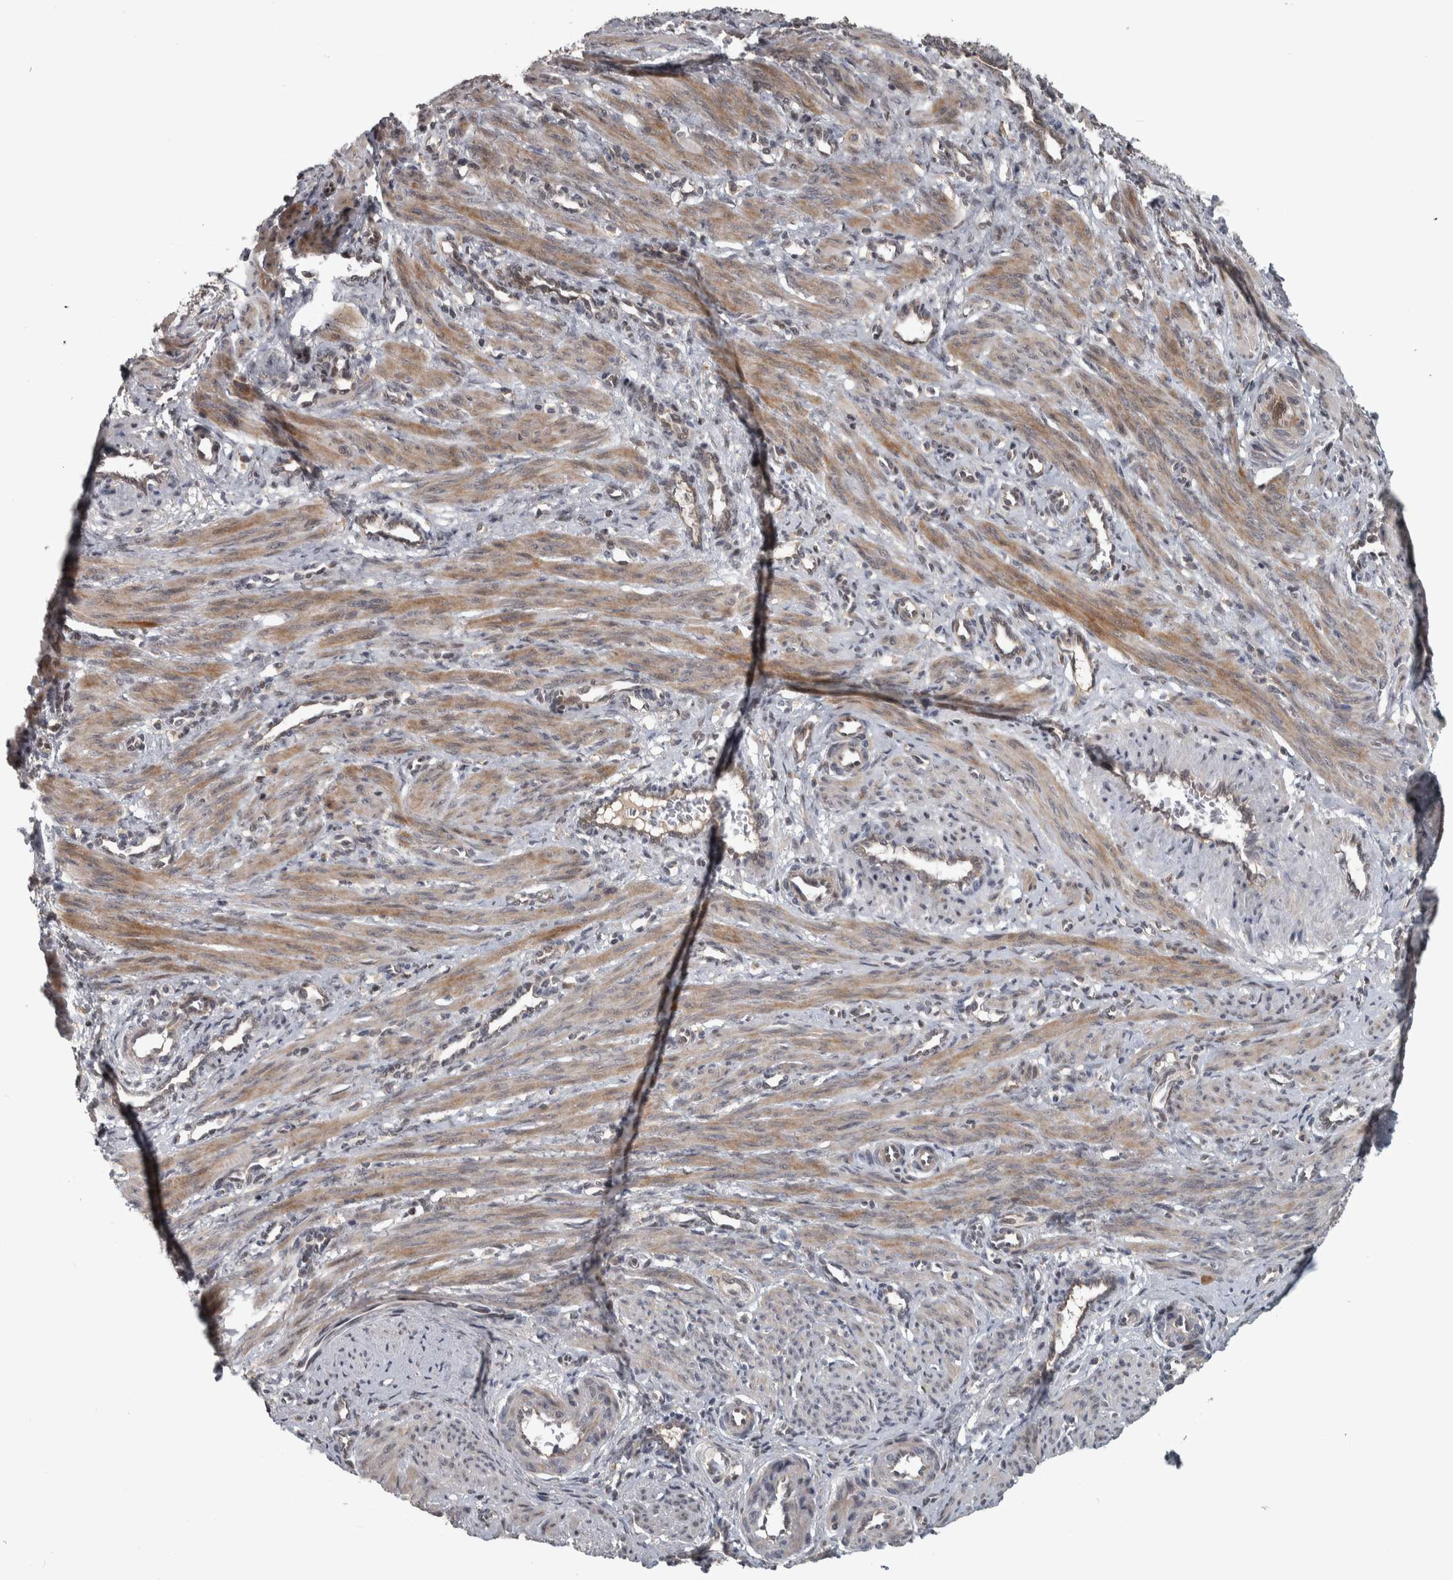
{"staining": {"intensity": "moderate", "quantity": "25%-75%", "location": "cytoplasmic/membranous"}, "tissue": "smooth muscle", "cell_type": "Smooth muscle cells", "image_type": "normal", "snomed": [{"axis": "morphology", "description": "Normal tissue, NOS"}, {"axis": "topography", "description": "Endometrium"}], "caption": "The photomicrograph shows a brown stain indicating the presence of a protein in the cytoplasmic/membranous of smooth muscle cells in smooth muscle. (DAB IHC, brown staining for protein, blue staining for nuclei).", "gene": "ERAL1", "patient": {"sex": "female", "age": 33}}